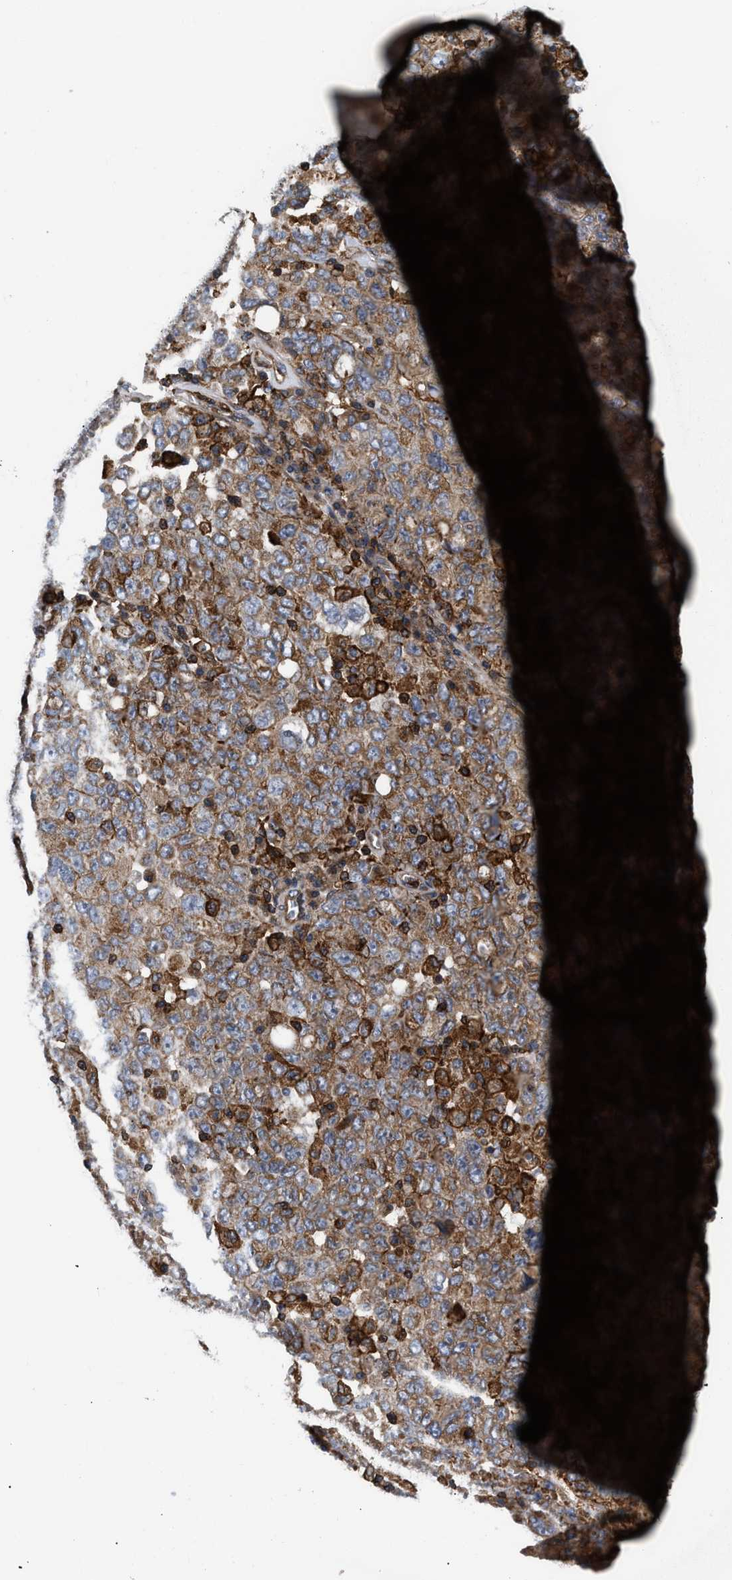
{"staining": {"intensity": "moderate", "quantity": ">75%", "location": "cytoplasmic/membranous"}, "tissue": "ovarian cancer", "cell_type": "Tumor cells", "image_type": "cancer", "snomed": [{"axis": "morphology", "description": "Carcinoma, endometroid"}, {"axis": "topography", "description": "Ovary"}], "caption": "Protein expression analysis of human endometroid carcinoma (ovarian) reveals moderate cytoplasmic/membranous expression in approximately >75% of tumor cells.", "gene": "SPAST", "patient": {"sex": "female", "age": 62}}